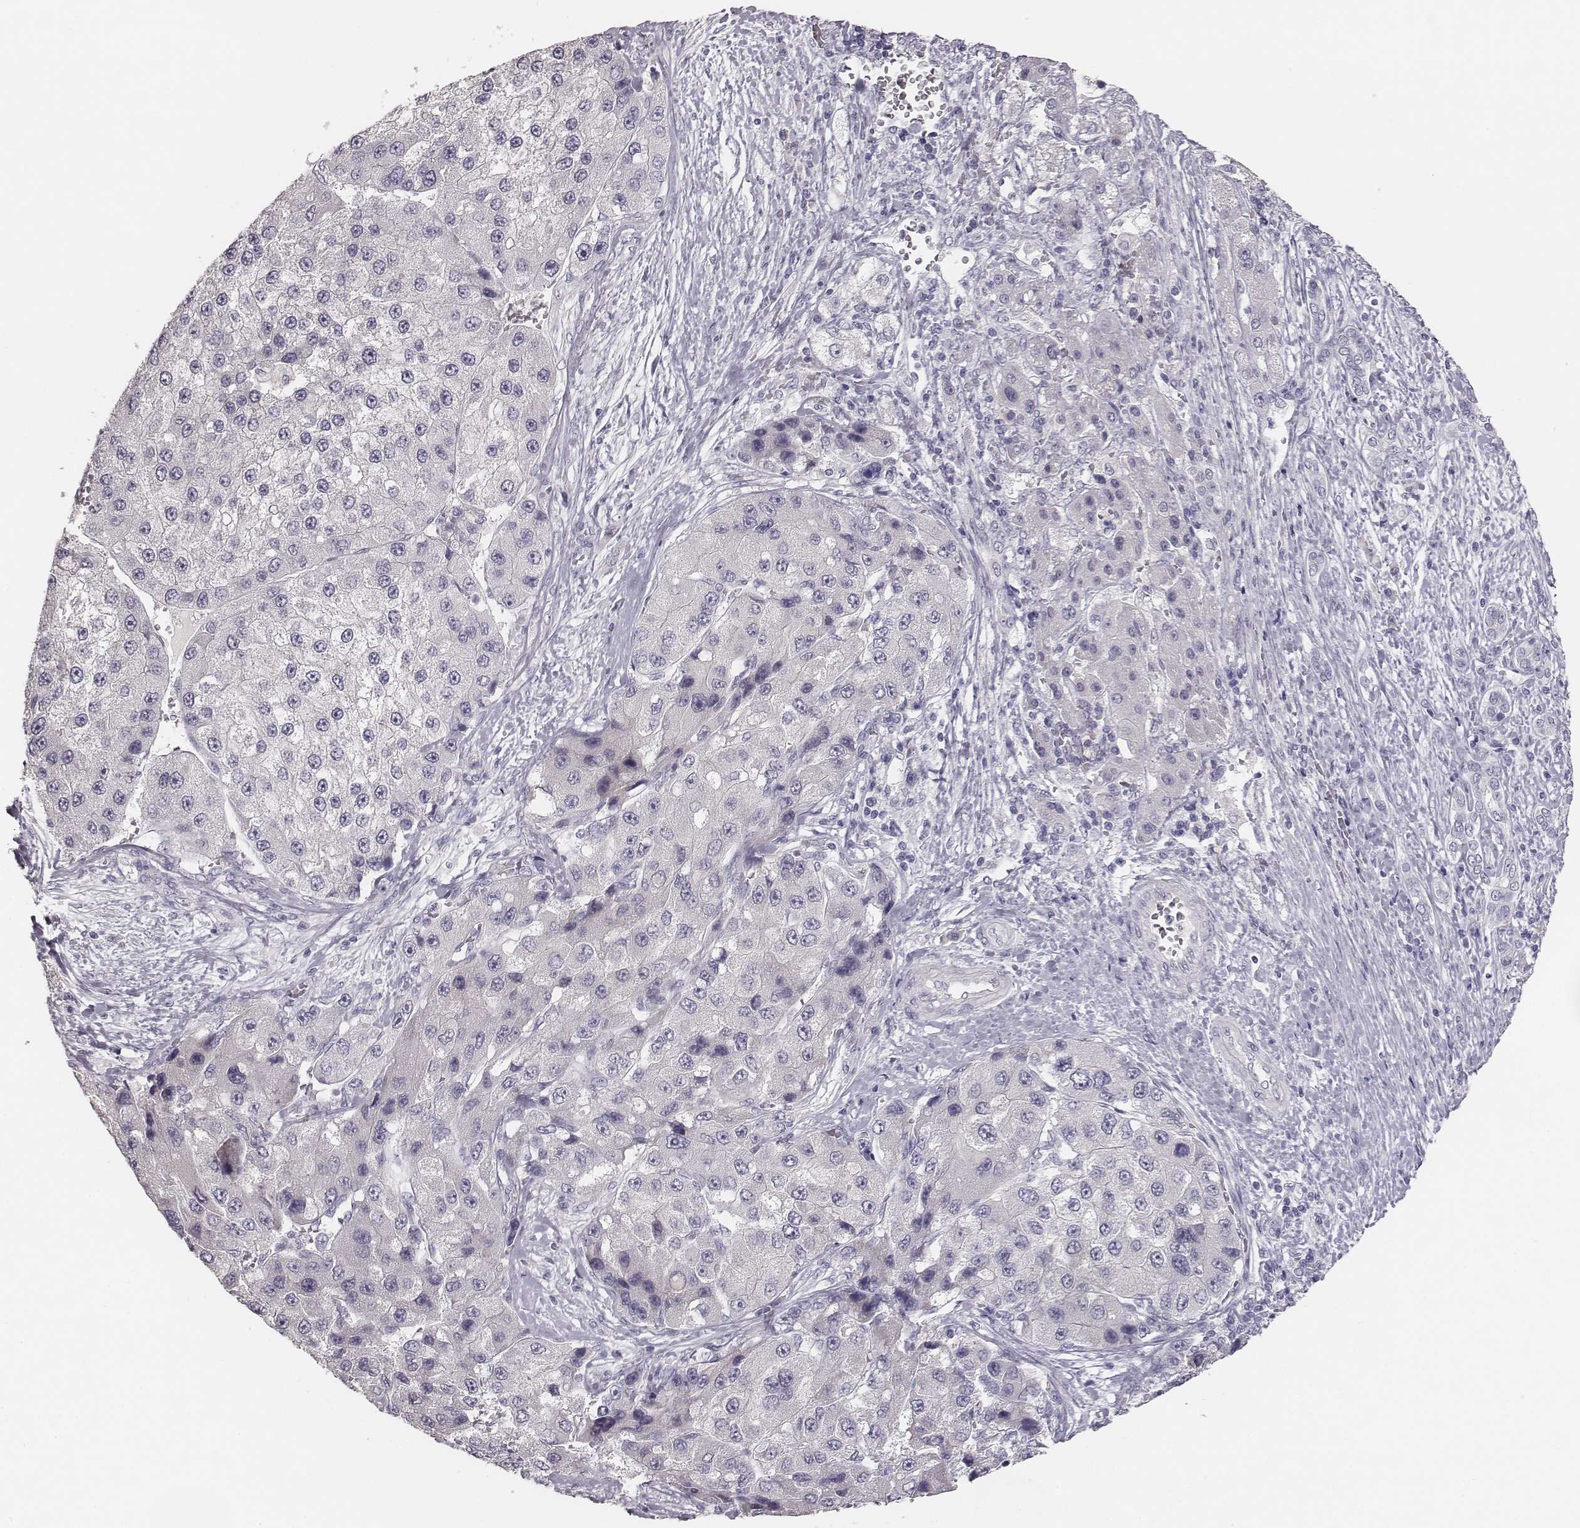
{"staining": {"intensity": "negative", "quantity": "none", "location": "none"}, "tissue": "liver cancer", "cell_type": "Tumor cells", "image_type": "cancer", "snomed": [{"axis": "morphology", "description": "Carcinoma, Hepatocellular, NOS"}, {"axis": "topography", "description": "Liver"}], "caption": "There is no significant staining in tumor cells of liver hepatocellular carcinoma.", "gene": "MYH6", "patient": {"sex": "female", "age": 73}}